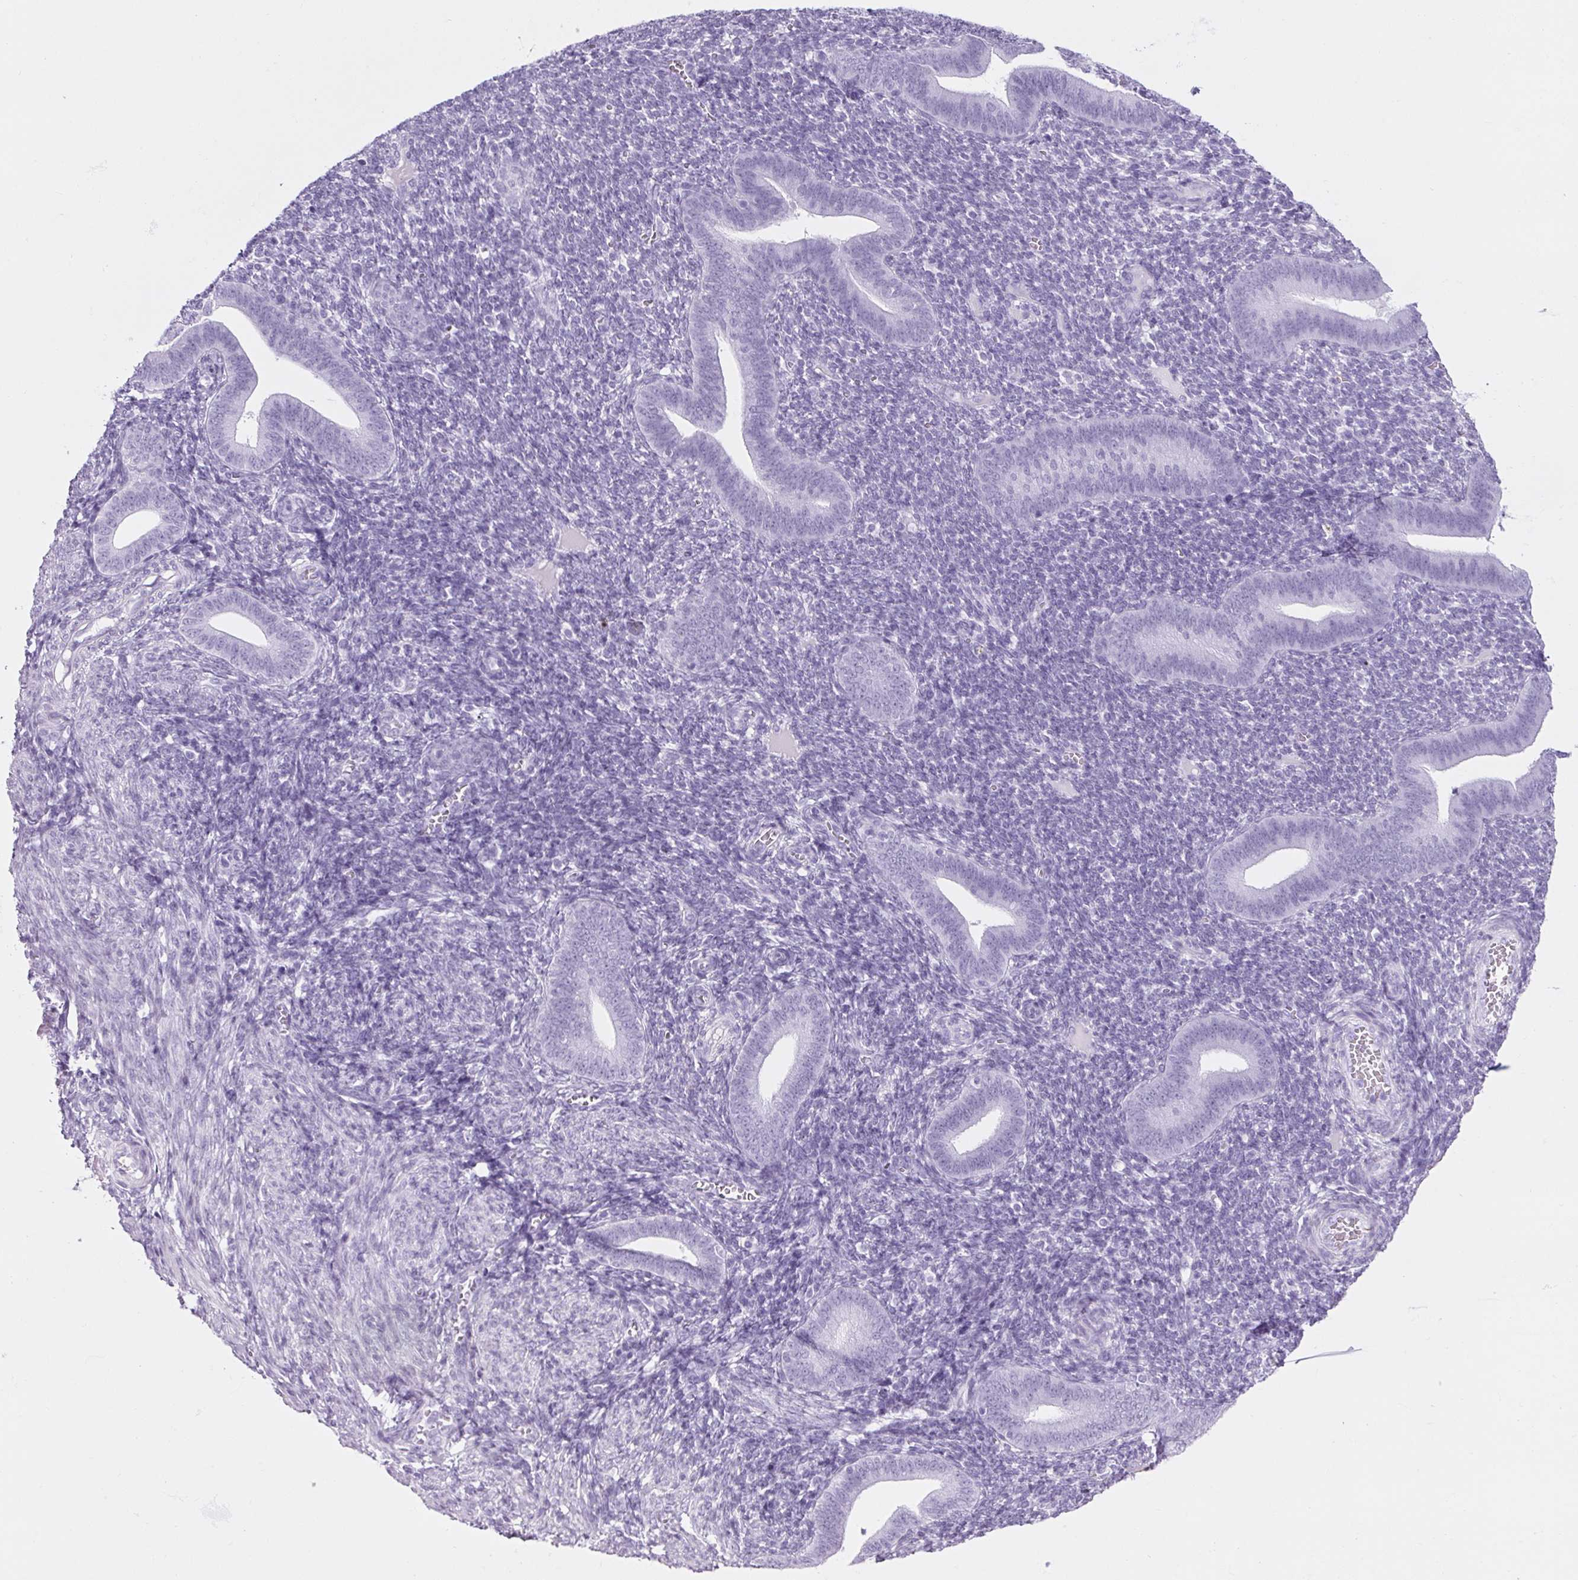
{"staining": {"intensity": "negative", "quantity": "none", "location": "none"}, "tissue": "endometrium", "cell_type": "Cells in endometrial stroma", "image_type": "normal", "snomed": [{"axis": "morphology", "description": "Normal tissue, NOS"}, {"axis": "topography", "description": "Endometrium"}], "caption": "There is no significant staining in cells in endometrial stroma of endometrium. (DAB IHC, high magnification).", "gene": "PPP1R1A", "patient": {"sex": "female", "age": 25}}